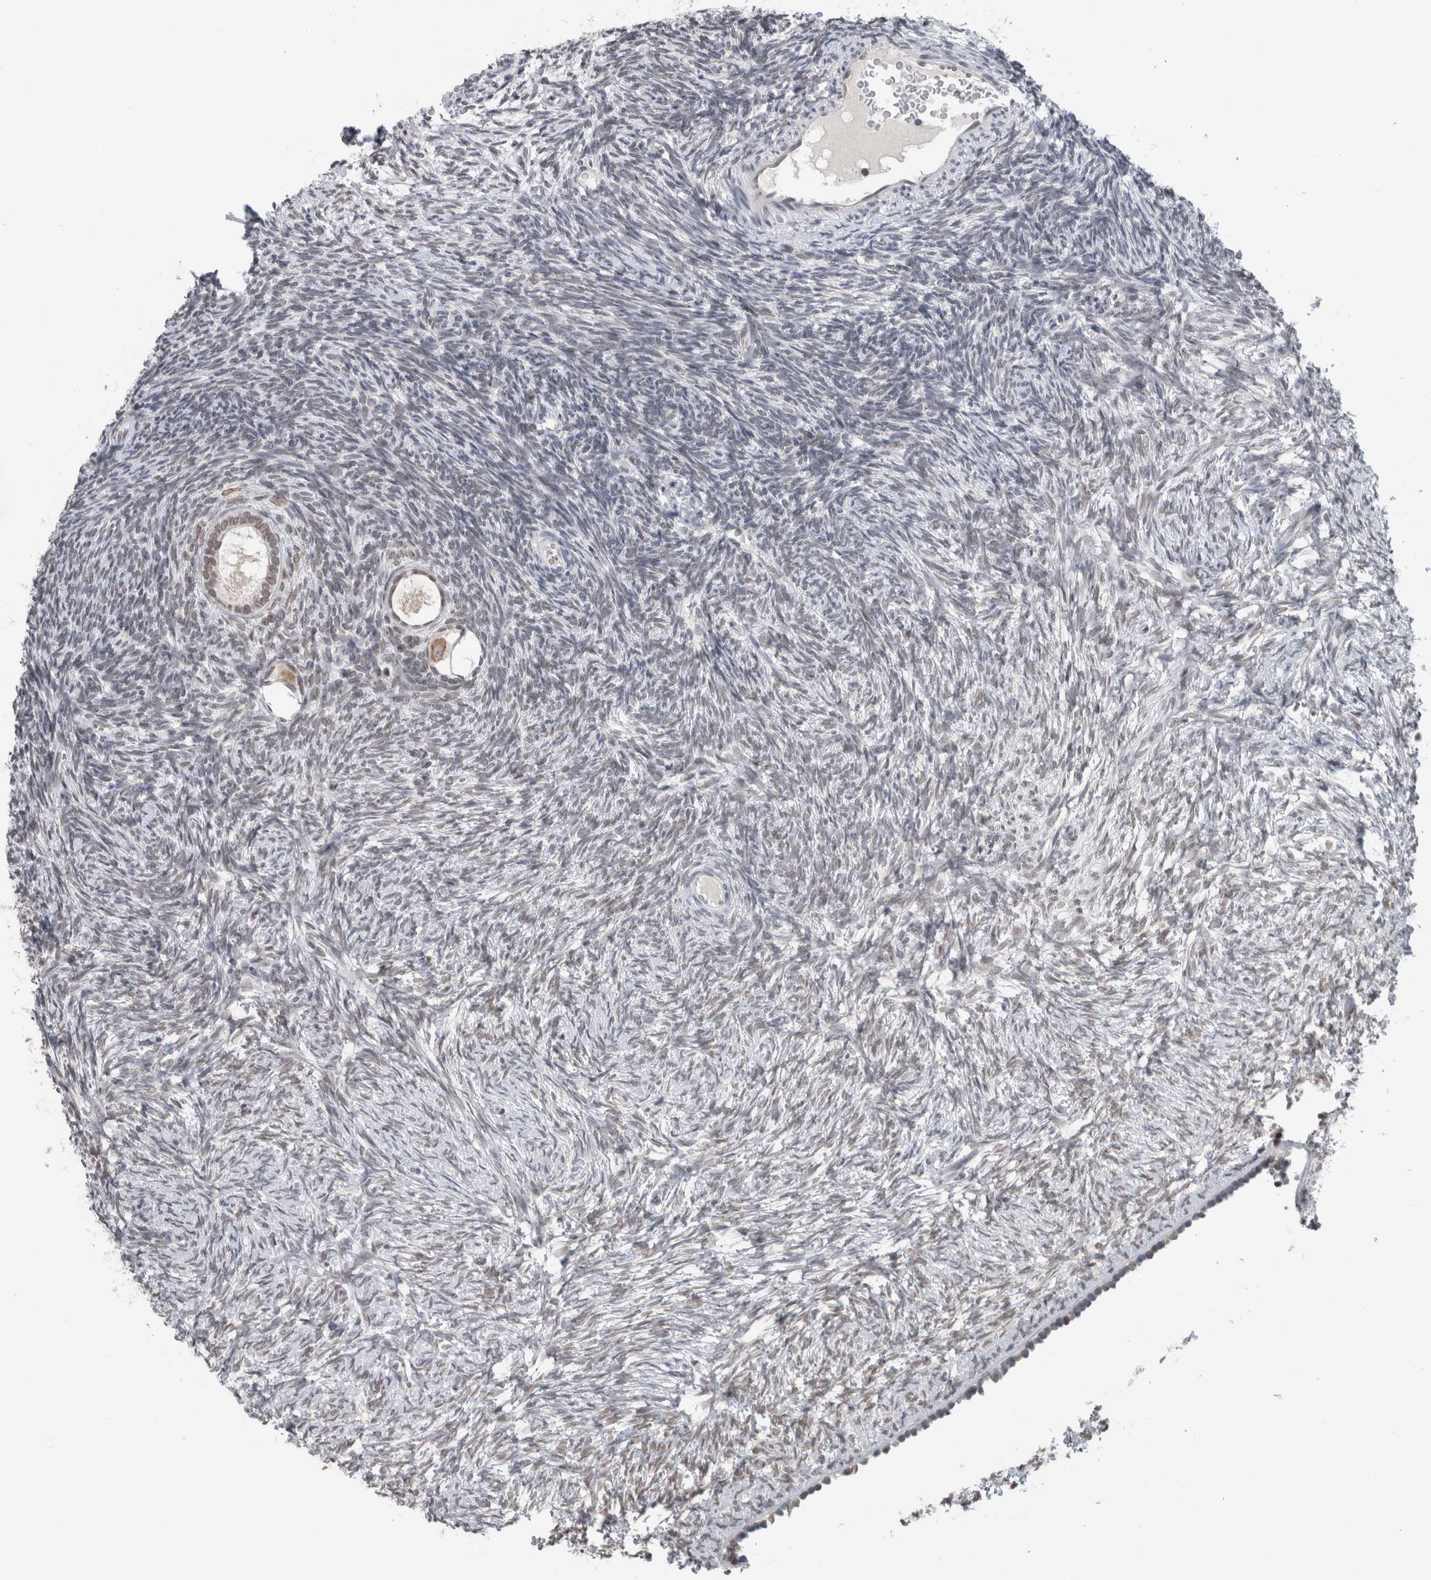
{"staining": {"intensity": "moderate", "quantity": ">75%", "location": "cytoplasmic/membranous,nuclear"}, "tissue": "ovary", "cell_type": "Follicle cells", "image_type": "normal", "snomed": [{"axis": "morphology", "description": "Normal tissue, NOS"}, {"axis": "topography", "description": "Ovary"}], "caption": "A high-resolution photomicrograph shows IHC staining of benign ovary, which displays moderate cytoplasmic/membranous,nuclear expression in approximately >75% of follicle cells. (brown staining indicates protein expression, while blue staining denotes nuclei).", "gene": "ZNF770", "patient": {"sex": "female", "age": 34}}